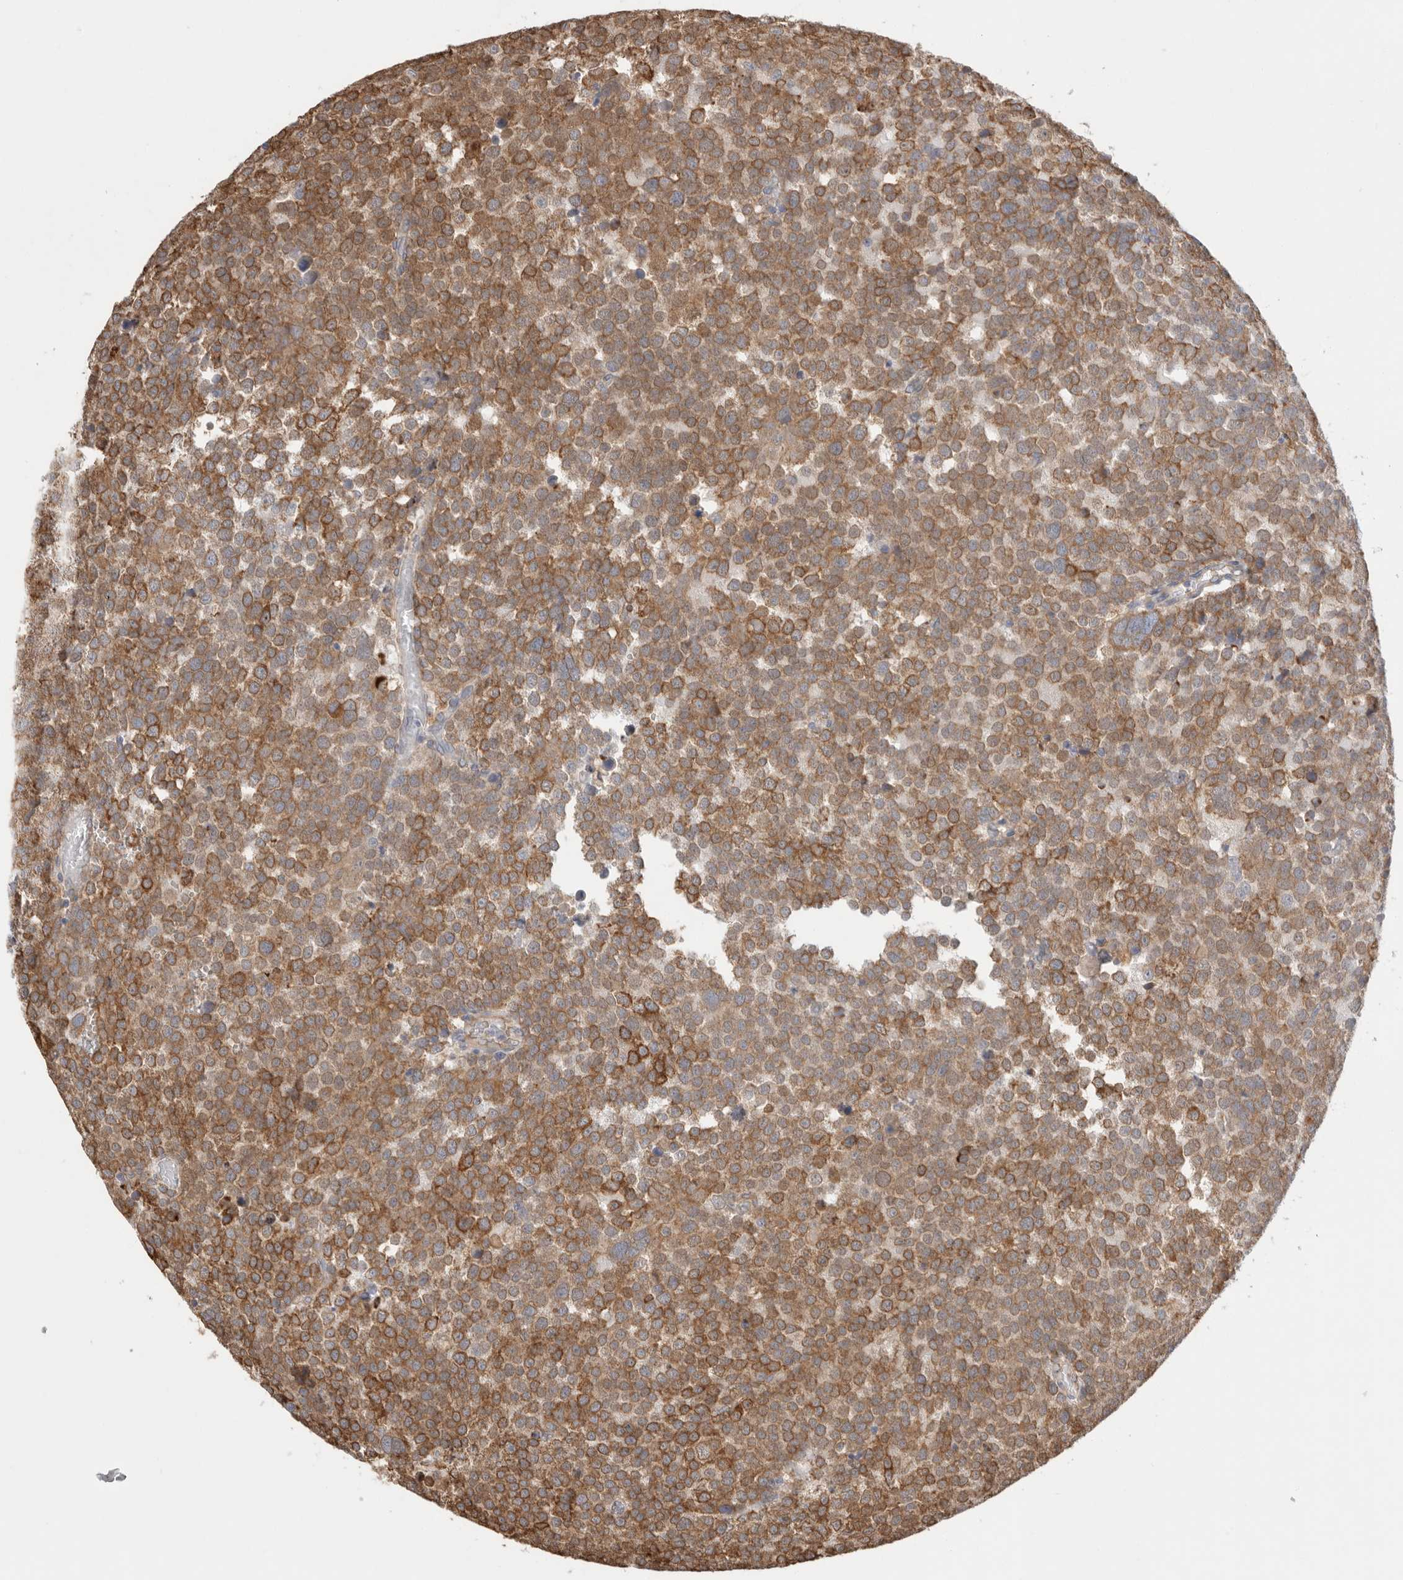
{"staining": {"intensity": "moderate", "quantity": ">75%", "location": "cytoplasmic/membranous"}, "tissue": "testis cancer", "cell_type": "Tumor cells", "image_type": "cancer", "snomed": [{"axis": "morphology", "description": "Seminoma, NOS"}, {"axis": "topography", "description": "Testis"}], "caption": "Tumor cells show moderate cytoplasmic/membranous staining in about >75% of cells in testis seminoma.", "gene": "BLOC1S5", "patient": {"sex": "male", "age": 71}}